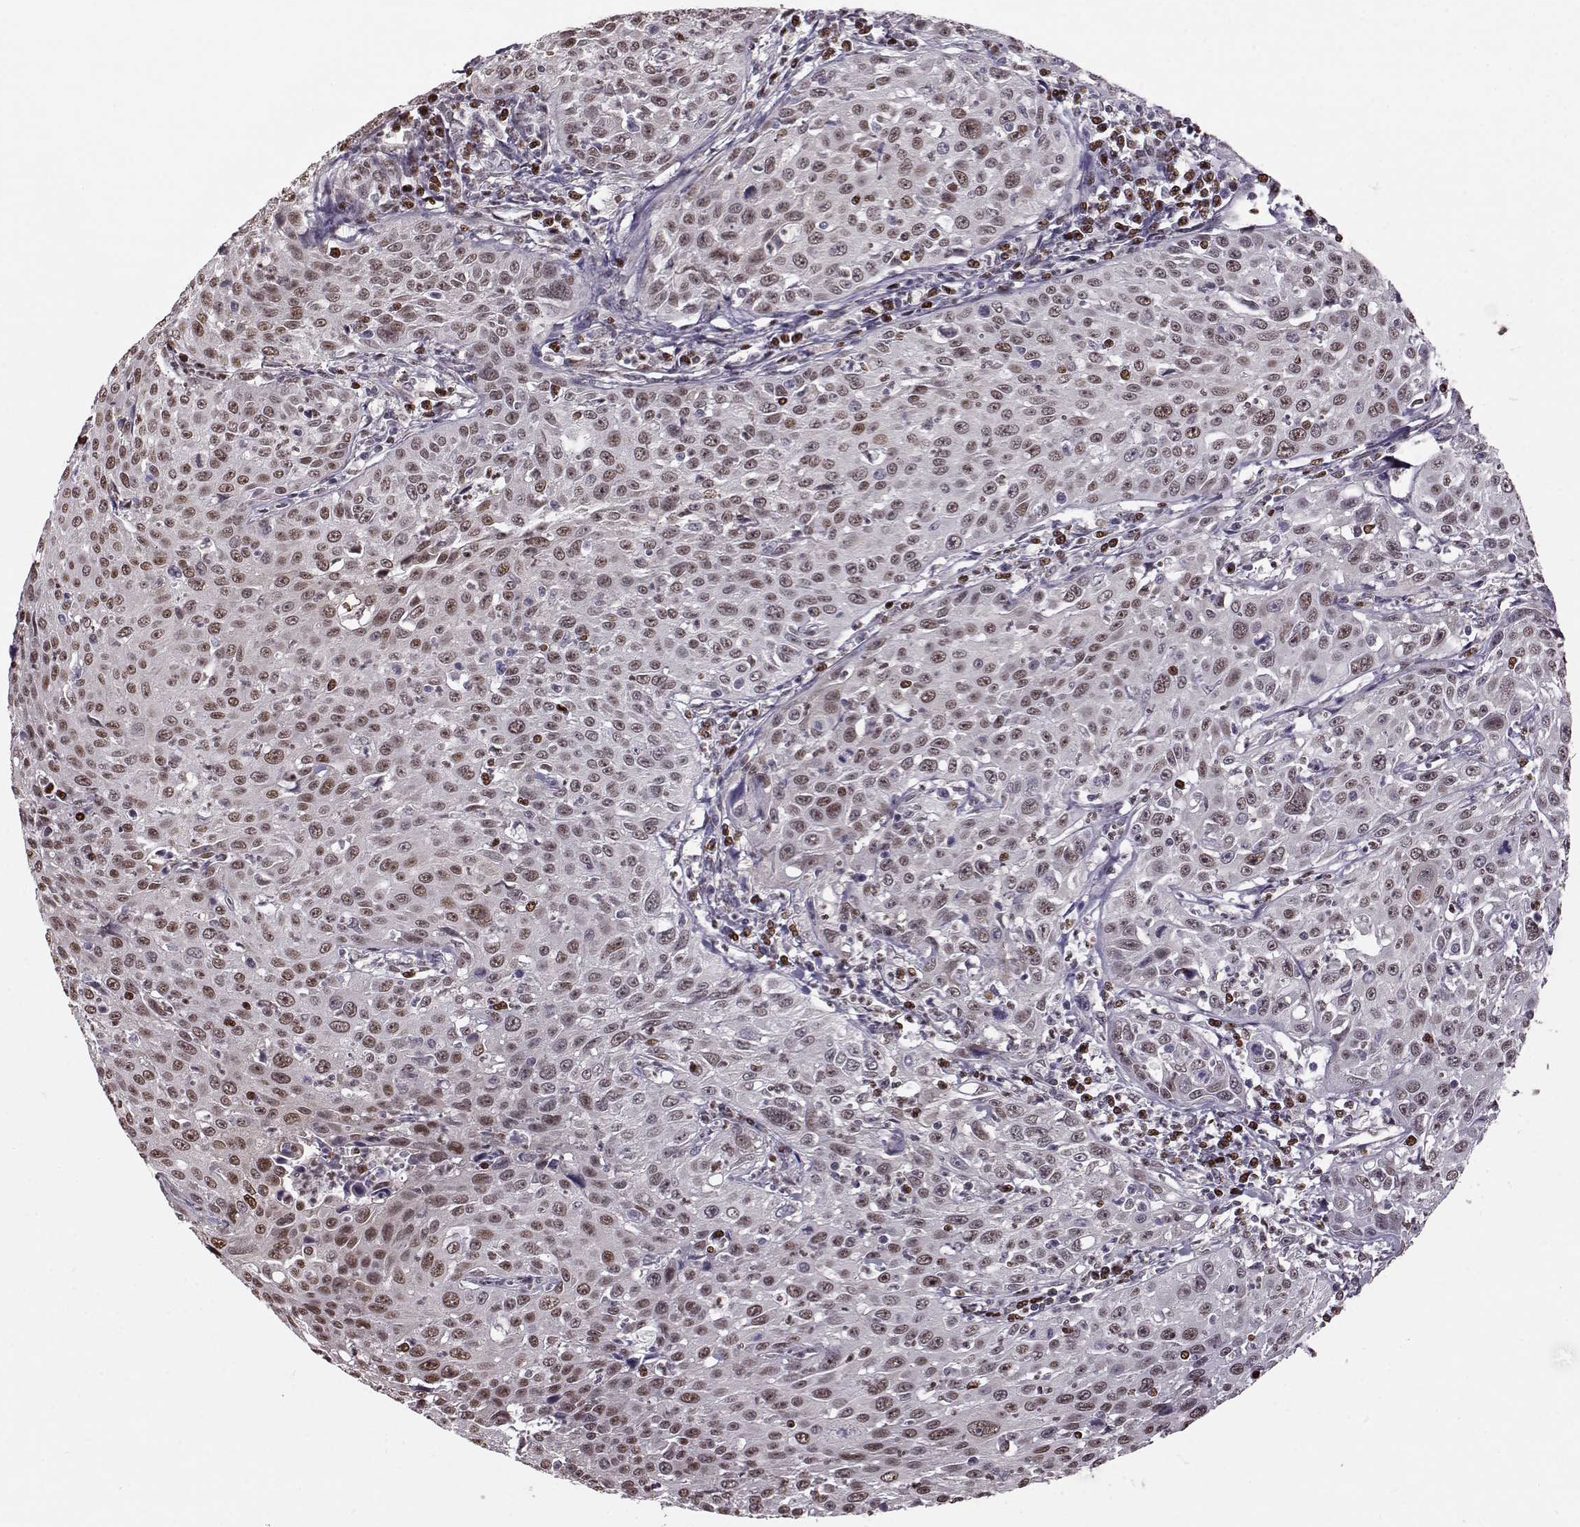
{"staining": {"intensity": "moderate", "quantity": "25%-75%", "location": "nuclear"}, "tissue": "cervical cancer", "cell_type": "Tumor cells", "image_type": "cancer", "snomed": [{"axis": "morphology", "description": "Squamous cell carcinoma, NOS"}, {"axis": "topography", "description": "Cervix"}], "caption": "Brown immunohistochemical staining in human cervical cancer reveals moderate nuclear positivity in about 25%-75% of tumor cells.", "gene": "KLF6", "patient": {"sex": "female", "age": 26}}